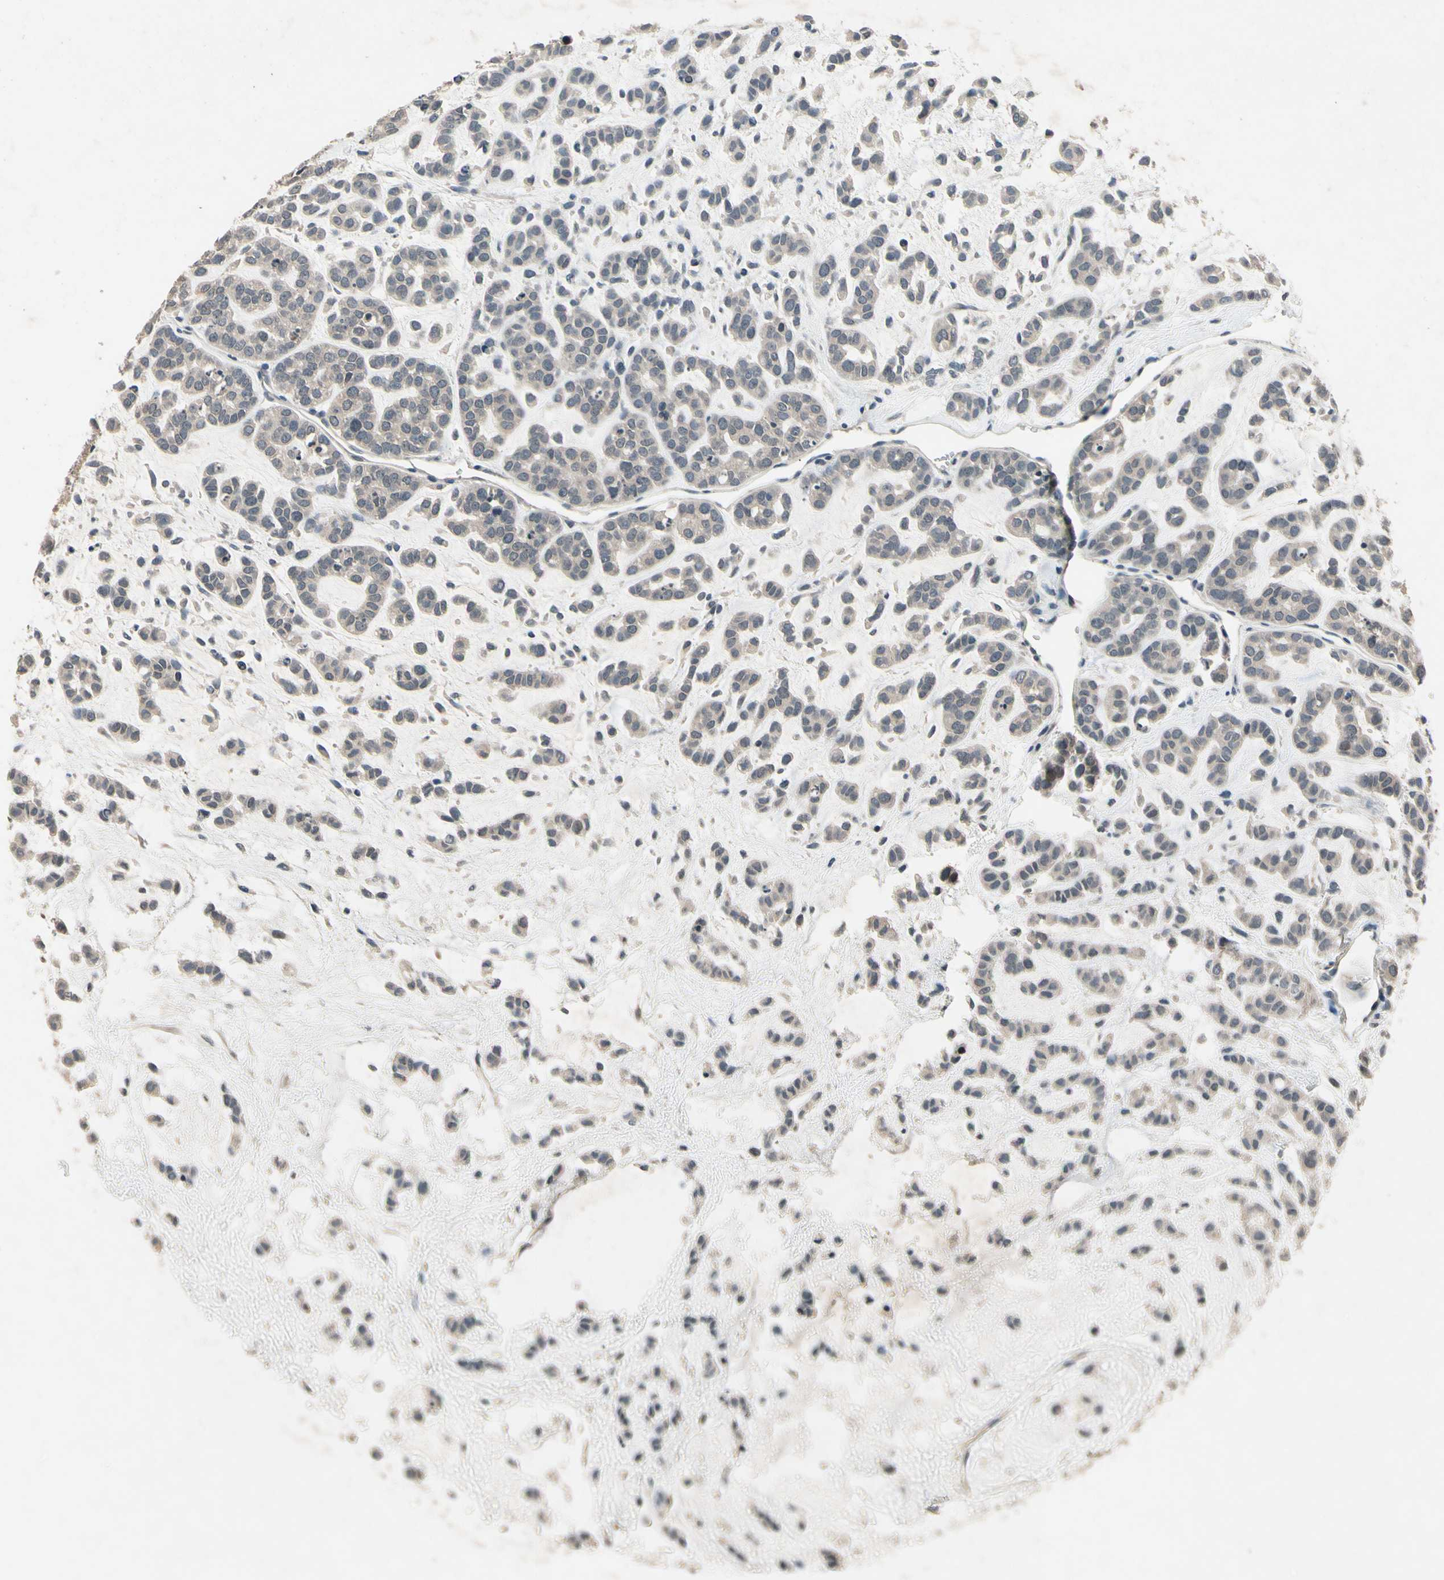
{"staining": {"intensity": "weak", "quantity": "25%-75%", "location": "cytoplasmic/membranous"}, "tissue": "head and neck cancer", "cell_type": "Tumor cells", "image_type": "cancer", "snomed": [{"axis": "morphology", "description": "Adenocarcinoma, NOS"}, {"axis": "morphology", "description": "Adenoma, NOS"}, {"axis": "topography", "description": "Head-Neck"}], "caption": "Brown immunohistochemical staining in adenocarcinoma (head and neck) exhibits weak cytoplasmic/membranous staining in approximately 25%-75% of tumor cells.", "gene": "DPY19L3", "patient": {"sex": "female", "age": 55}}